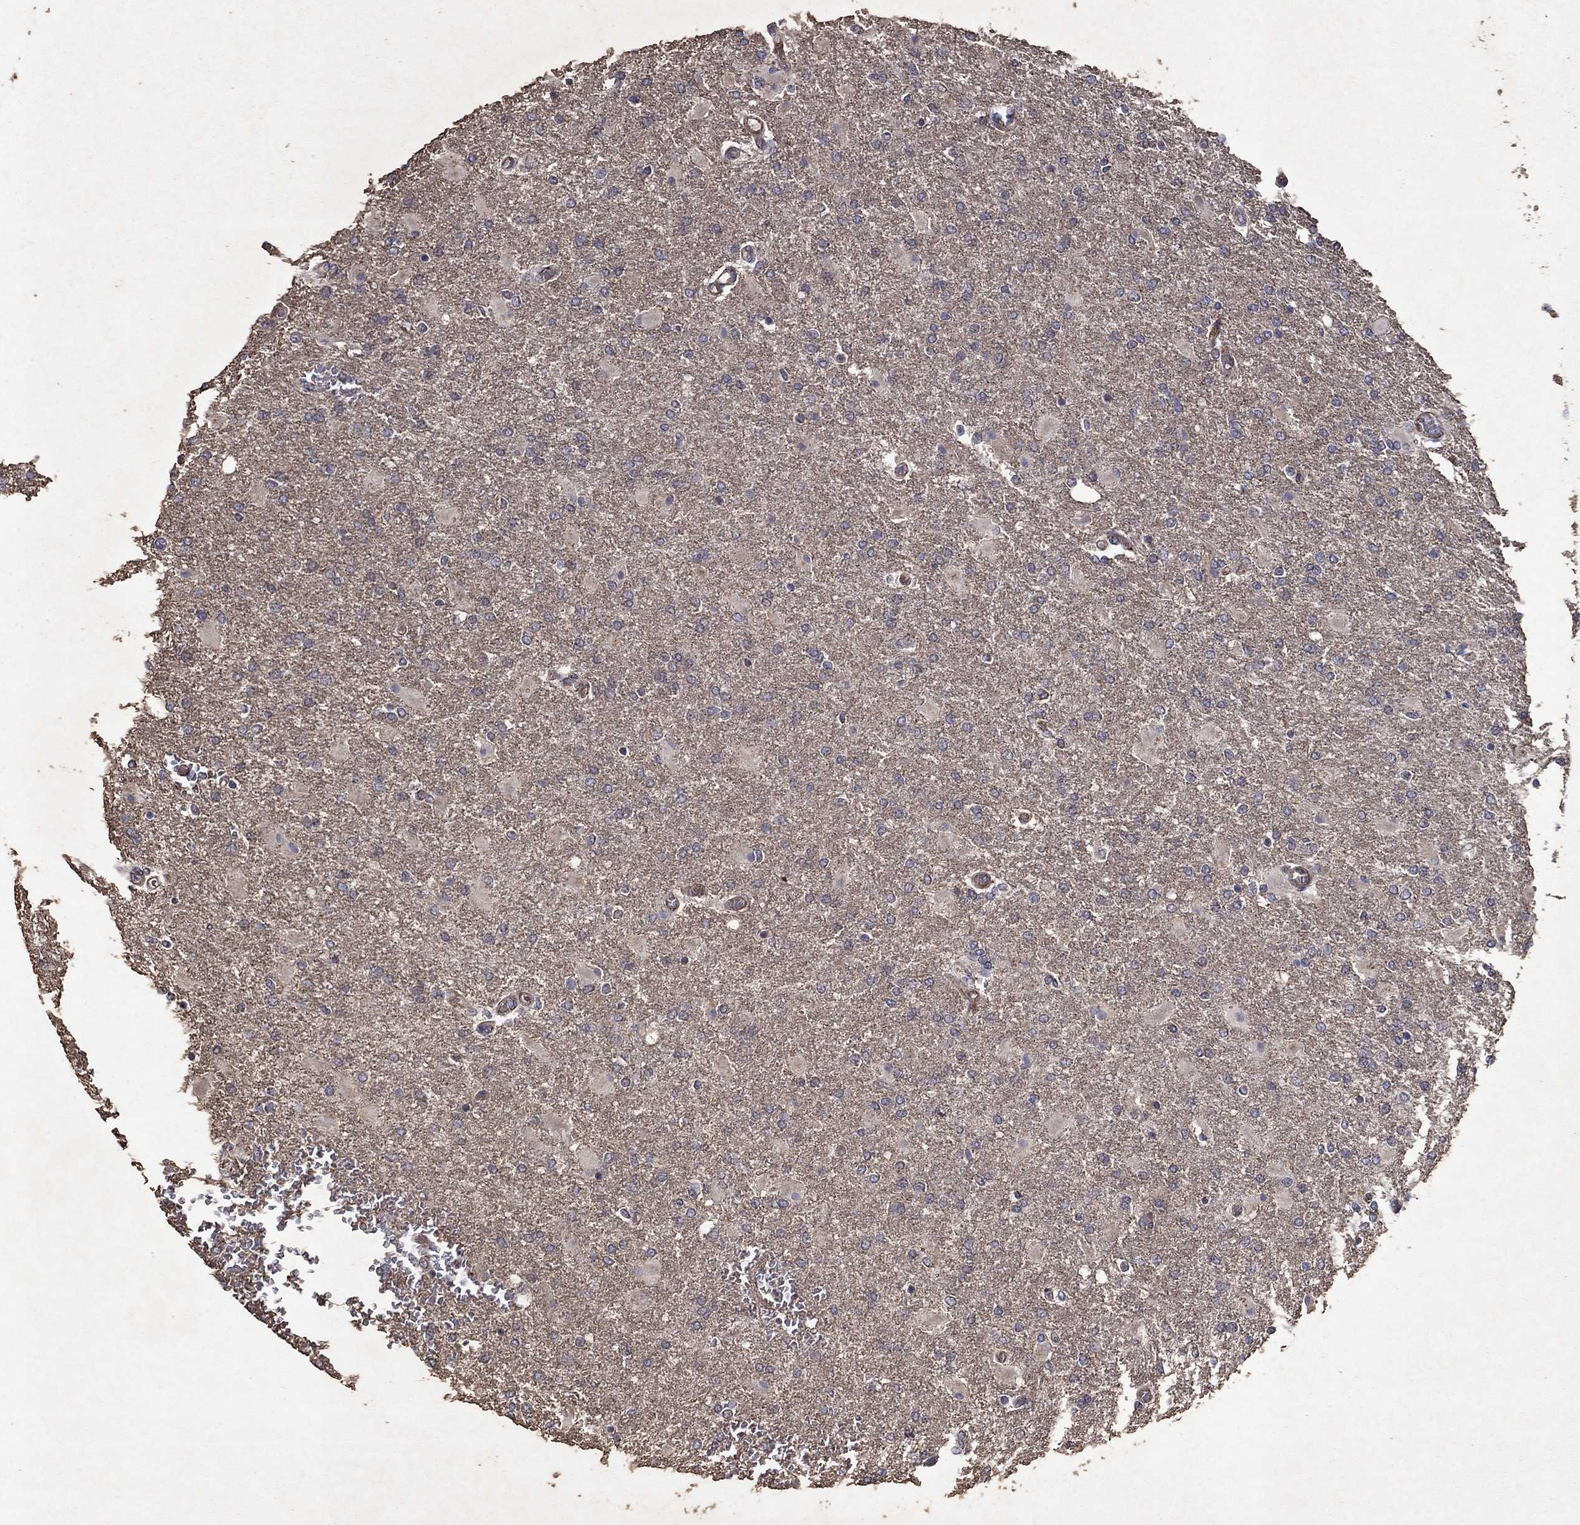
{"staining": {"intensity": "negative", "quantity": "none", "location": "none"}, "tissue": "glioma", "cell_type": "Tumor cells", "image_type": "cancer", "snomed": [{"axis": "morphology", "description": "Glioma, malignant, High grade"}, {"axis": "topography", "description": "Cerebral cortex"}], "caption": "IHC micrograph of neoplastic tissue: glioma stained with DAB (3,3'-diaminobenzidine) exhibits no significant protein staining in tumor cells.", "gene": "FRG1", "patient": {"sex": "male", "age": 79}}